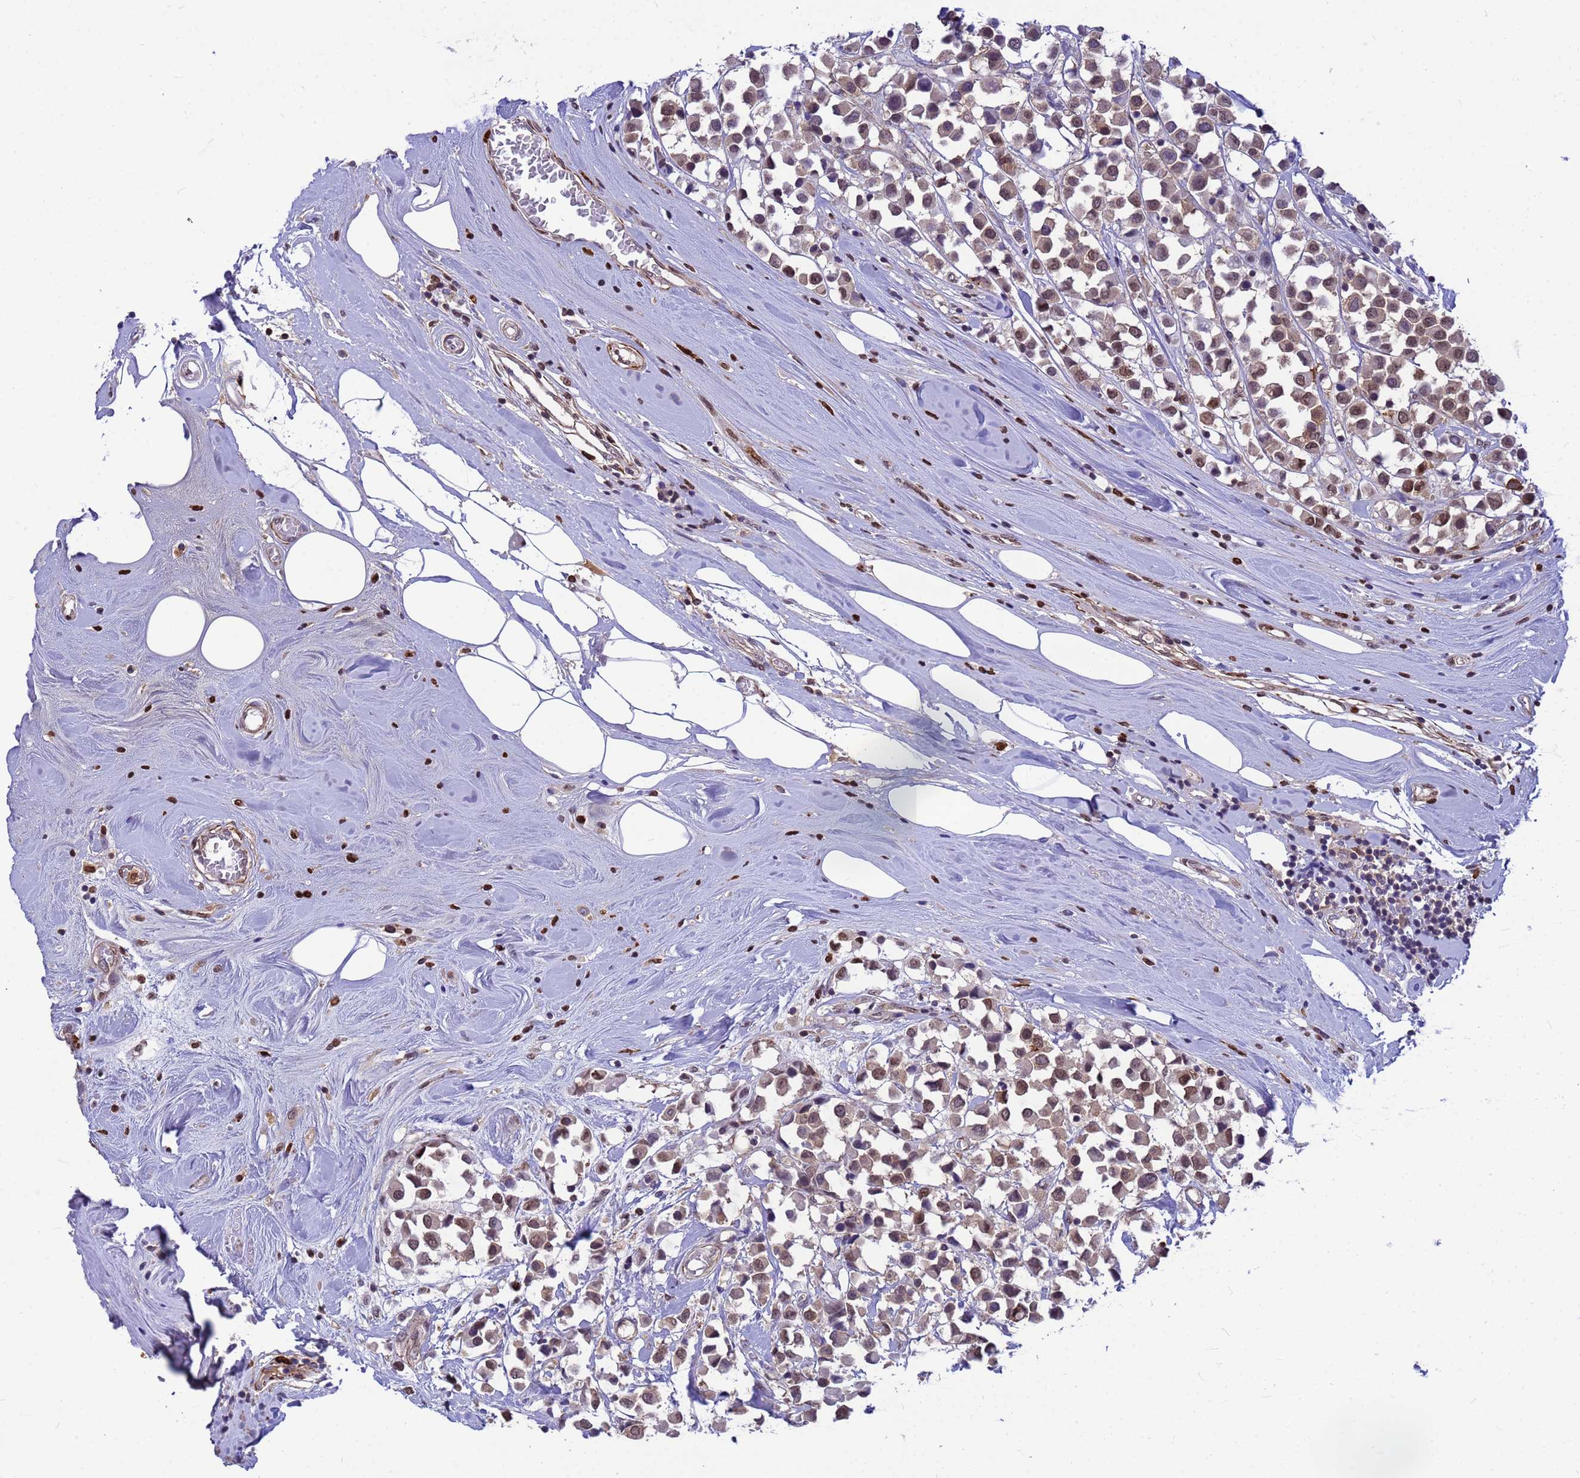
{"staining": {"intensity": "strong", "quantity": "25%-75%", "location": "nuclear"}, "tissue": "breast cancer", "cell_type": "Tumor cells", "image_type": "cancer", "snomed": [{"axis": "morphology", "description": "Duct carcinoma"}, {"axis": "topography", "description": "Breast"}], "caption": "Immunohistochemical staining of human breast cancer reveals strong nuclear protein positivity in about 25%-75% of tumor cells. (Stains: DAB in brown, nuclei in blue, Microscopy: brightfield microscopy at high magnification).", "gene": "ORM1", "patient": {"sex": "female", "age": 61}}